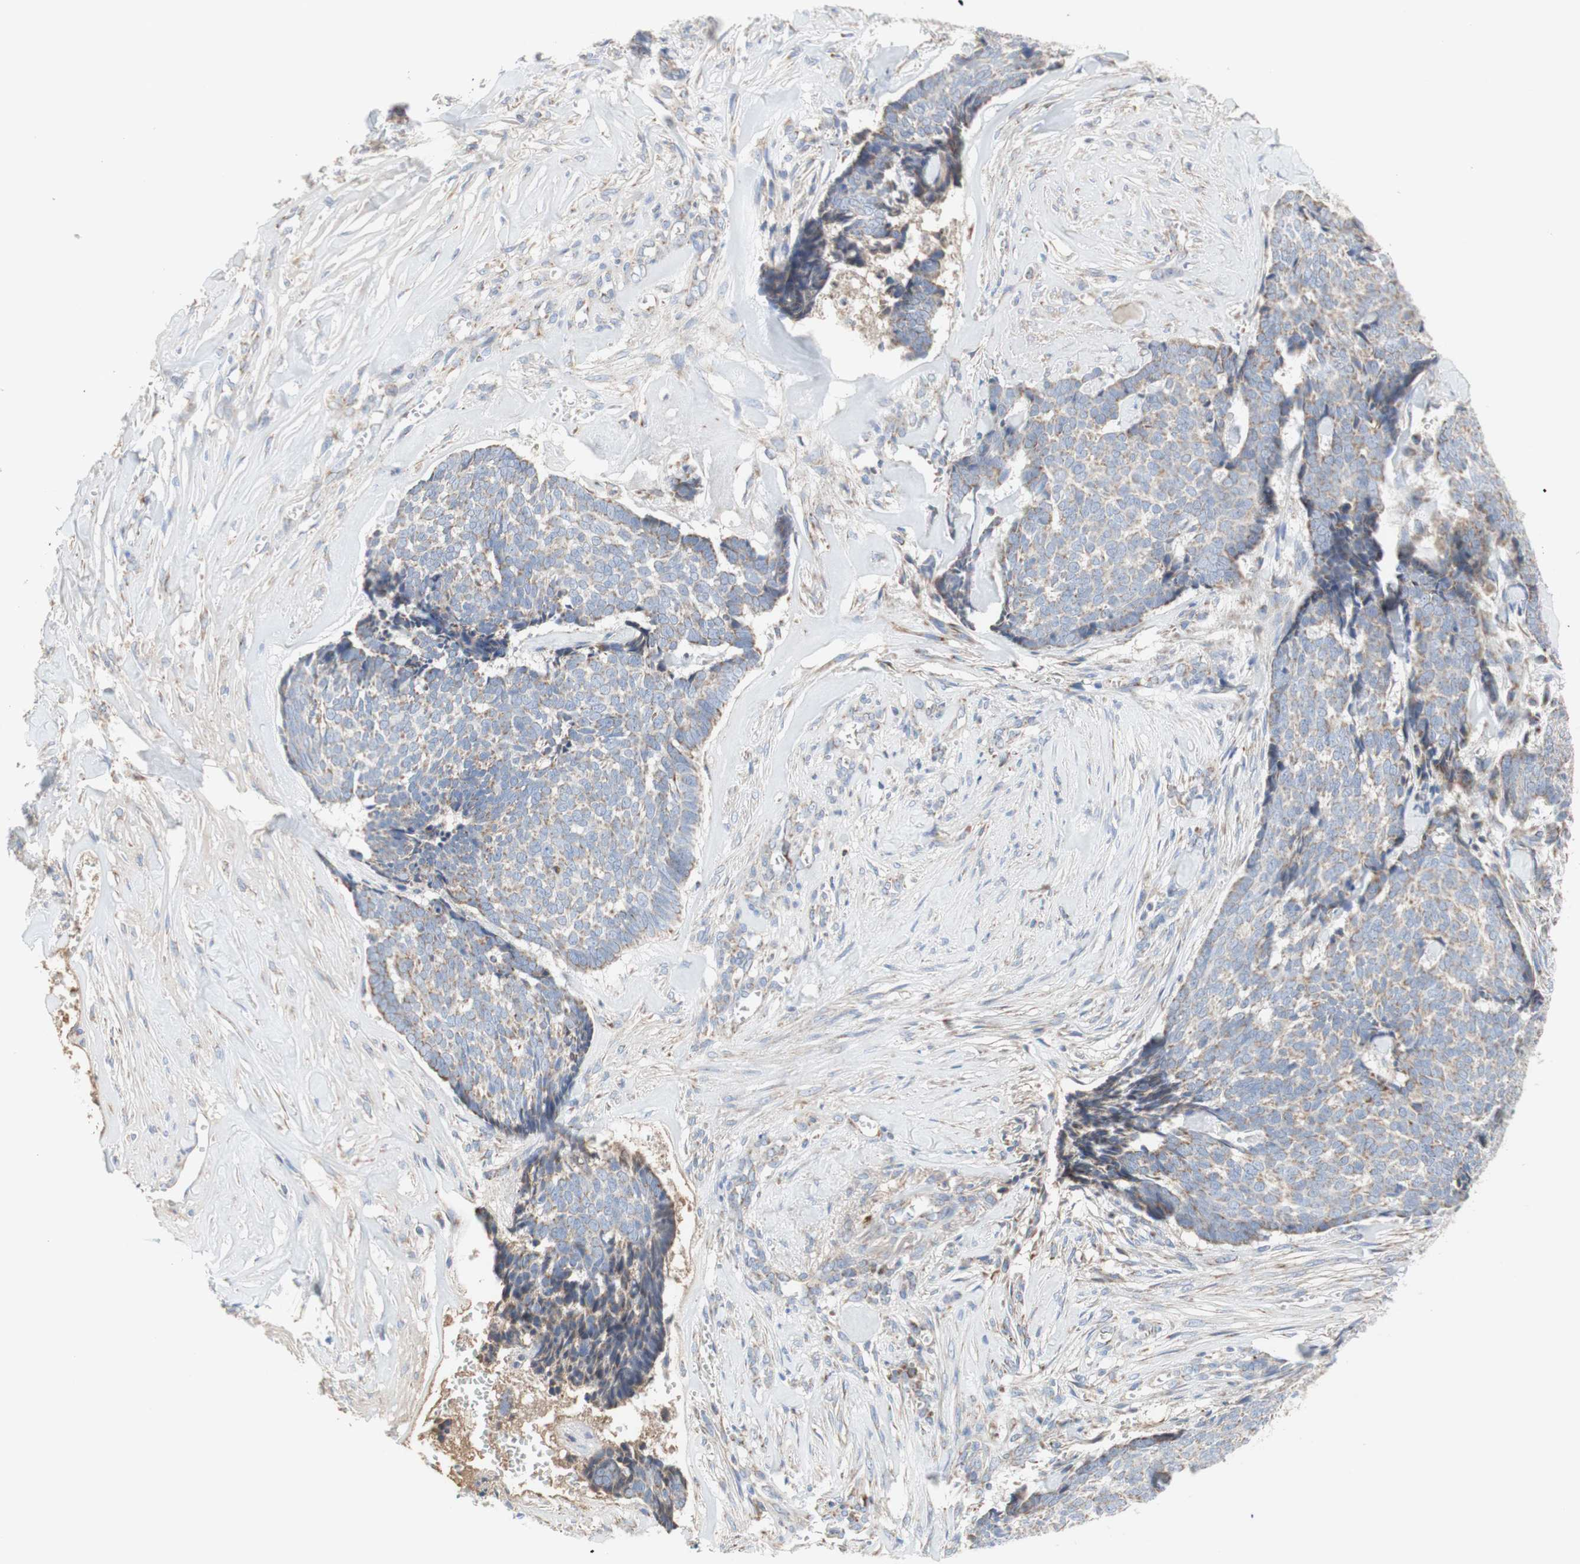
{"staining": {"intensity": "moderate", "quantity": "<25%", "location": "cytoplasmic/membranous"}, "tissue": "skin cancer", "cell_type": "Tumor cells", "image_type": "cancer", "snomed": [{"axis": "morphology", "description": "Basal cell carcinoma"}, {"axis": "topography", "description": "Skin"}], "caption": "This photomicrograph displays IHC staining of basal cell carcinoma (skin), with low moderate cytoplasmic/membranous expression in approximately <25% of tumor cells.", "gene": "SDHB", "patient": {"sex": "male", "age": 84}}